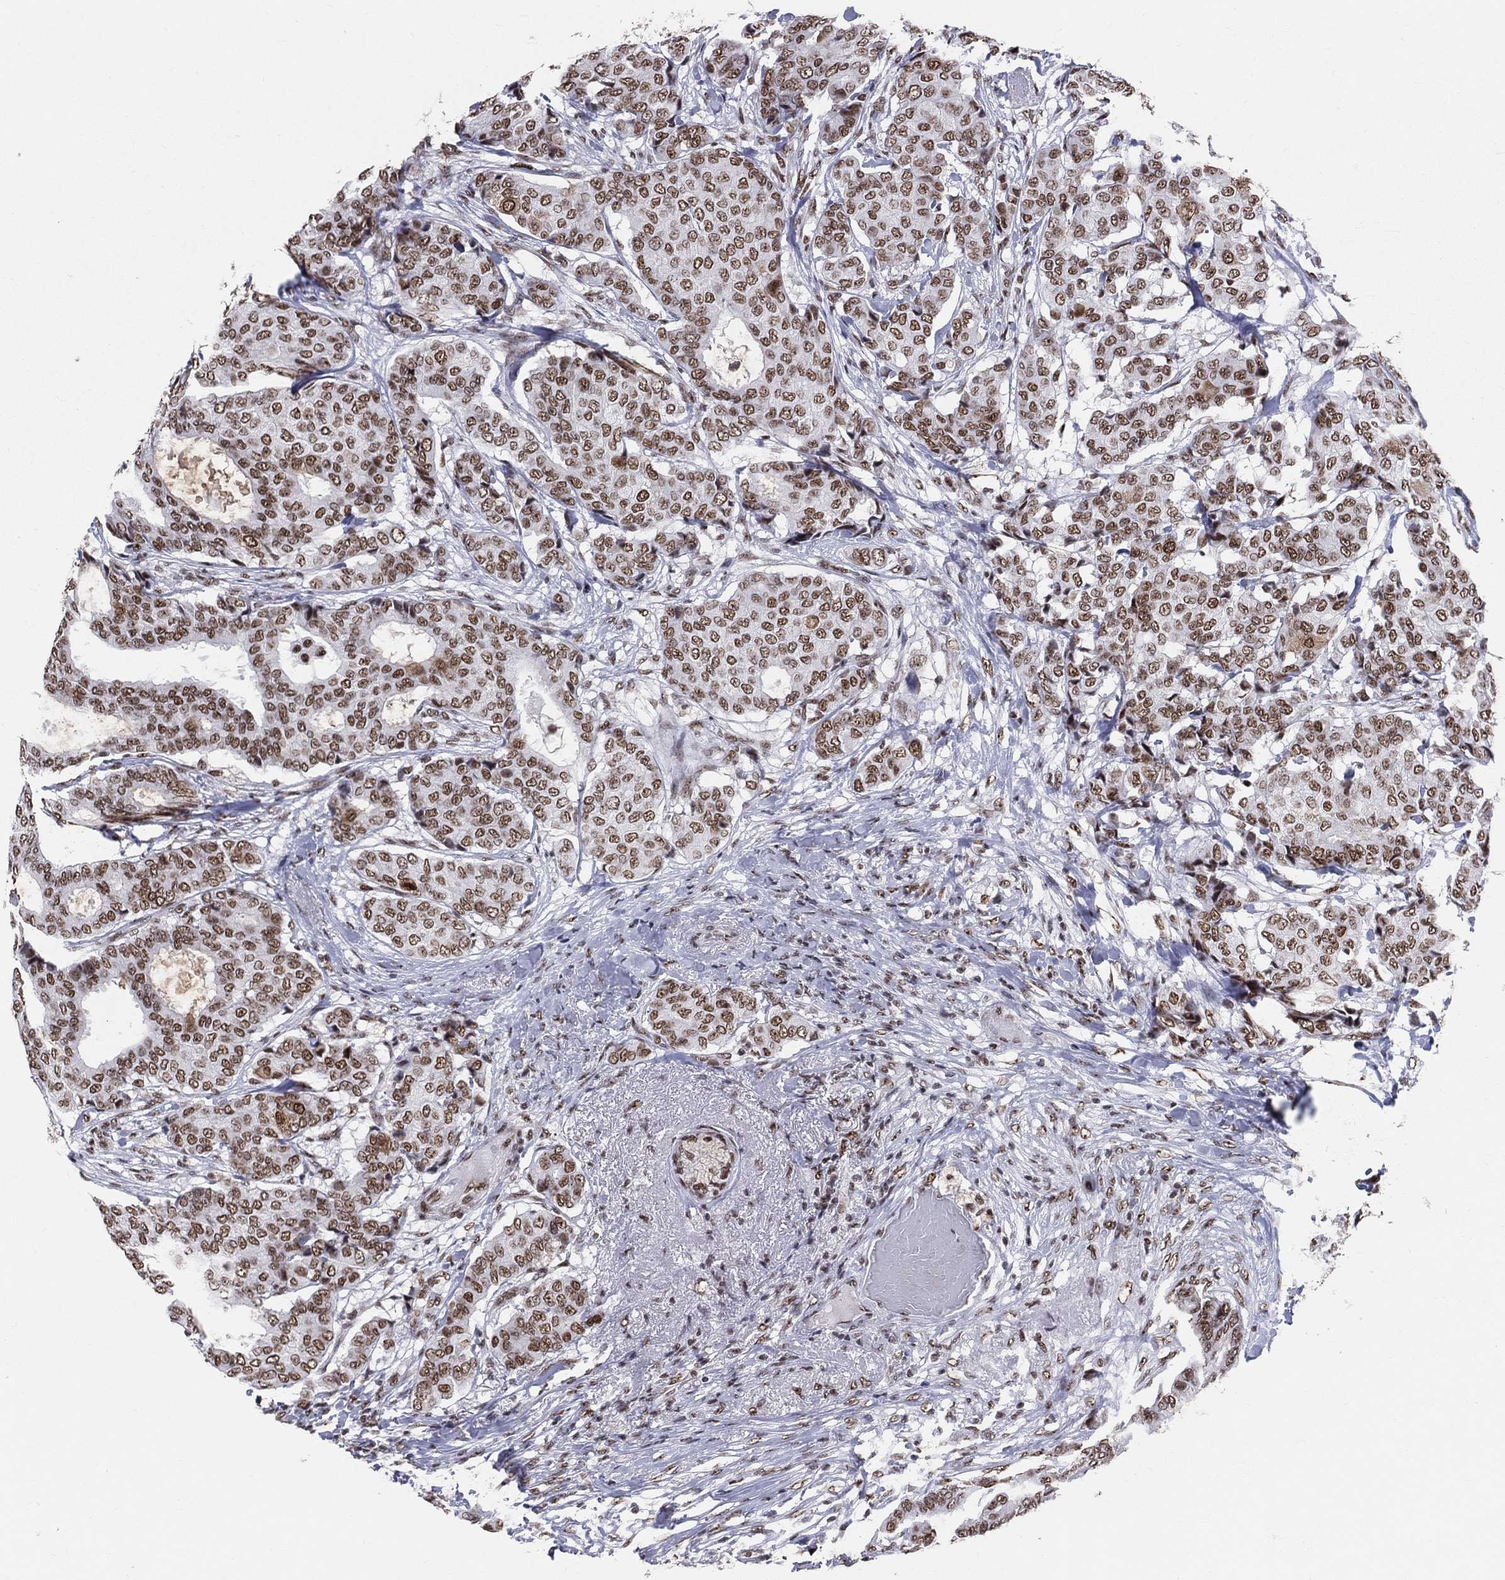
{"staining": {"intensity": "strong", "quantity": ">75%", "location": "nuclear"}, "tissue": "breast cancer", "cell_type": "Tumor cells", "image_type": "cancer", "snomed": [{"axis": "morphology", "description": "Duct carcinoma"}, {"axis": "topography", "description": "Breast"}], "caption": "A brown stain shows strong nuclear staining of a protein in human breast cancer tumor cells.", "gene": "CDK7", "patient": {"sex": "female", "age": 75}}